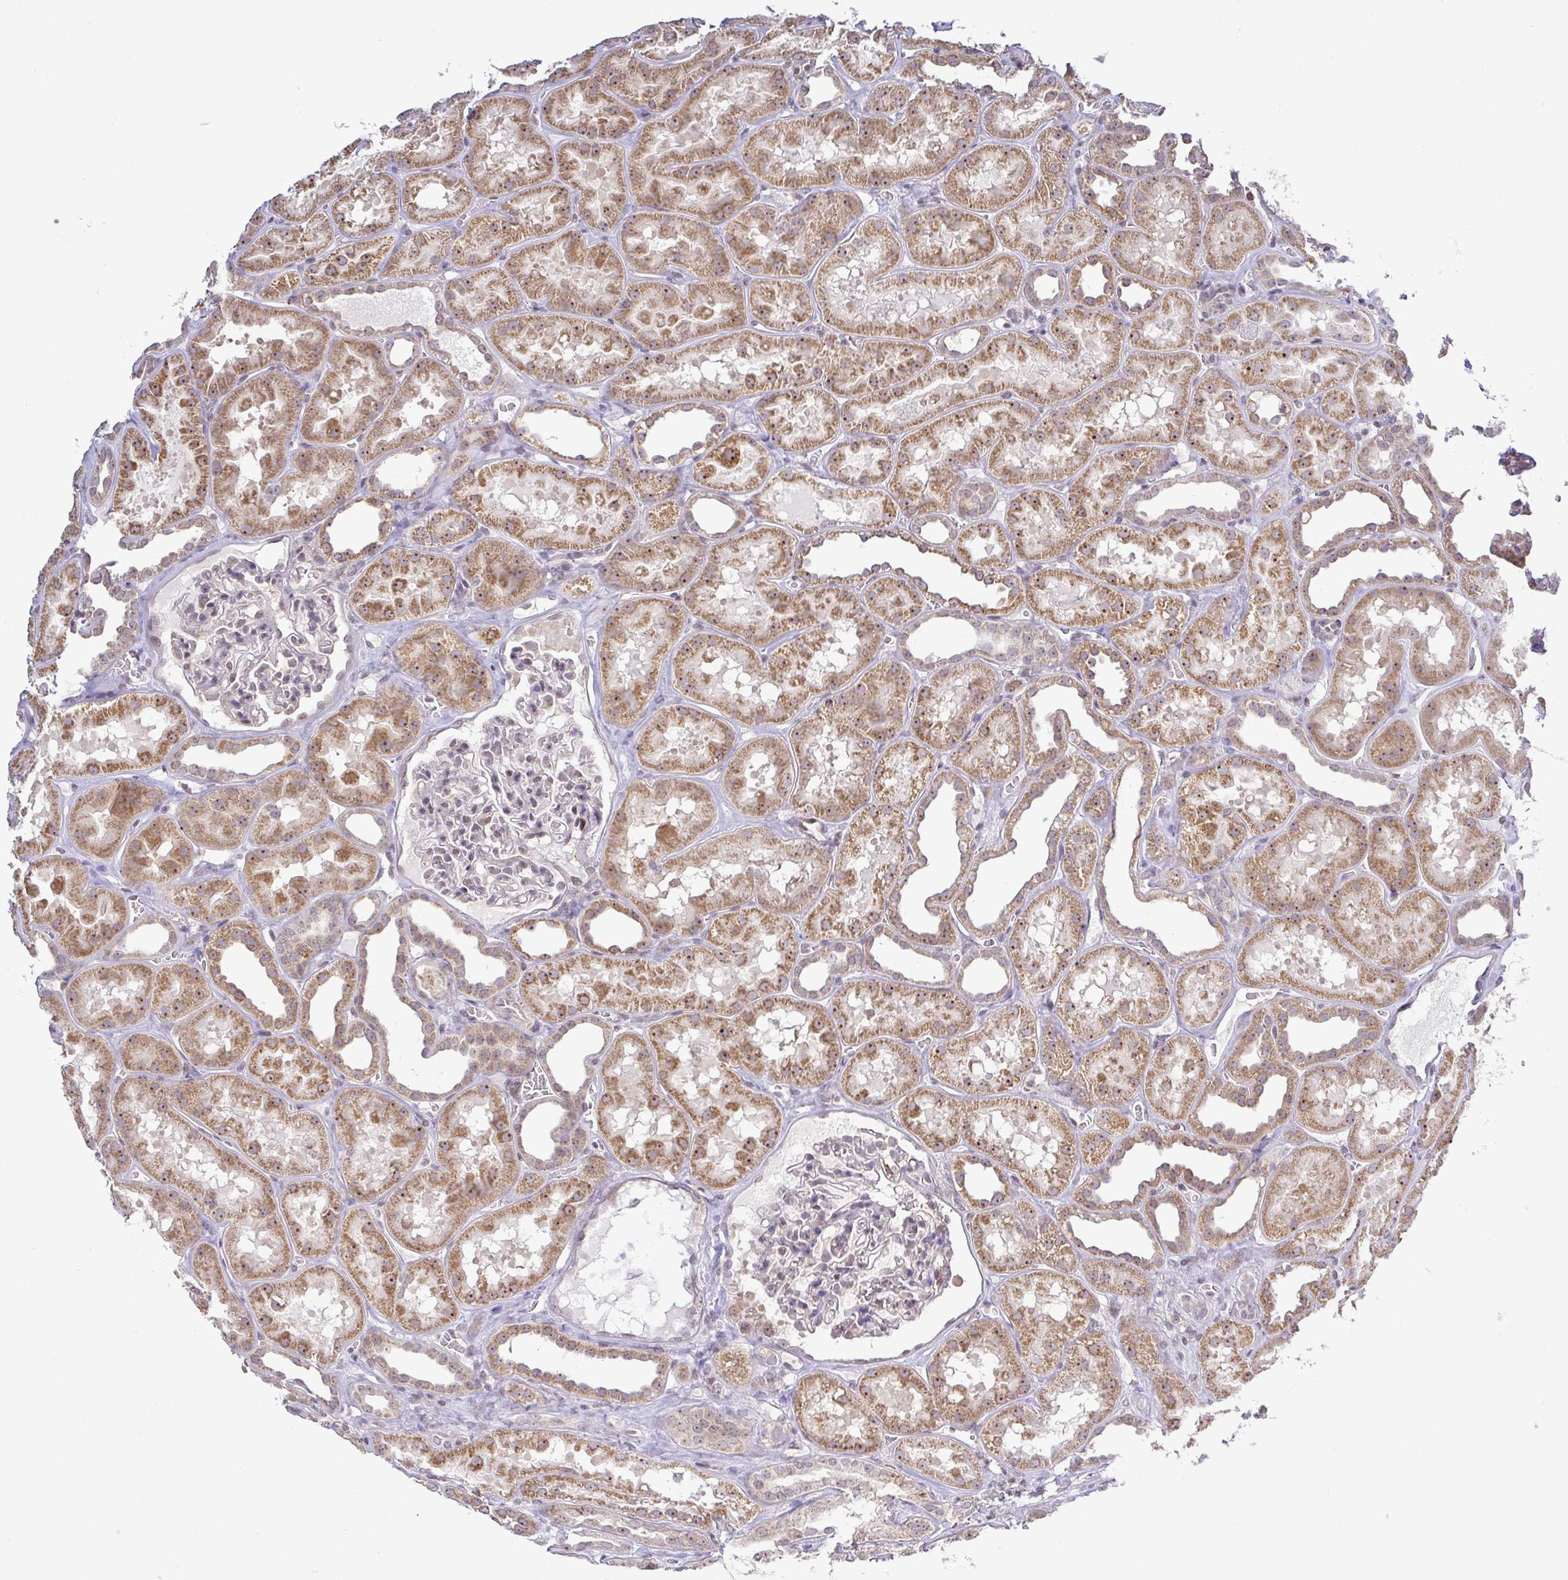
{"staining": {"intensity": "weak", "quantity": "<25%", "location": "nuclear"}, "tissue": "kidney", "cell_type": "Cells in glomeruli", "image_type": "normal", "snomed": [{"axis": "morphology", "description": "Normal tissue, NOS"}, {"axis": "topography", "description": "Kidney"}], "caption": "Cells in glomeruli are negative for brown protein staining in benign kidney. (DAB (3,3'-diaminobenzidine) immunohistochemistry, high magnification).", "gene": "RSL24D1", "patient": {"sex": "female", "age": 41}}